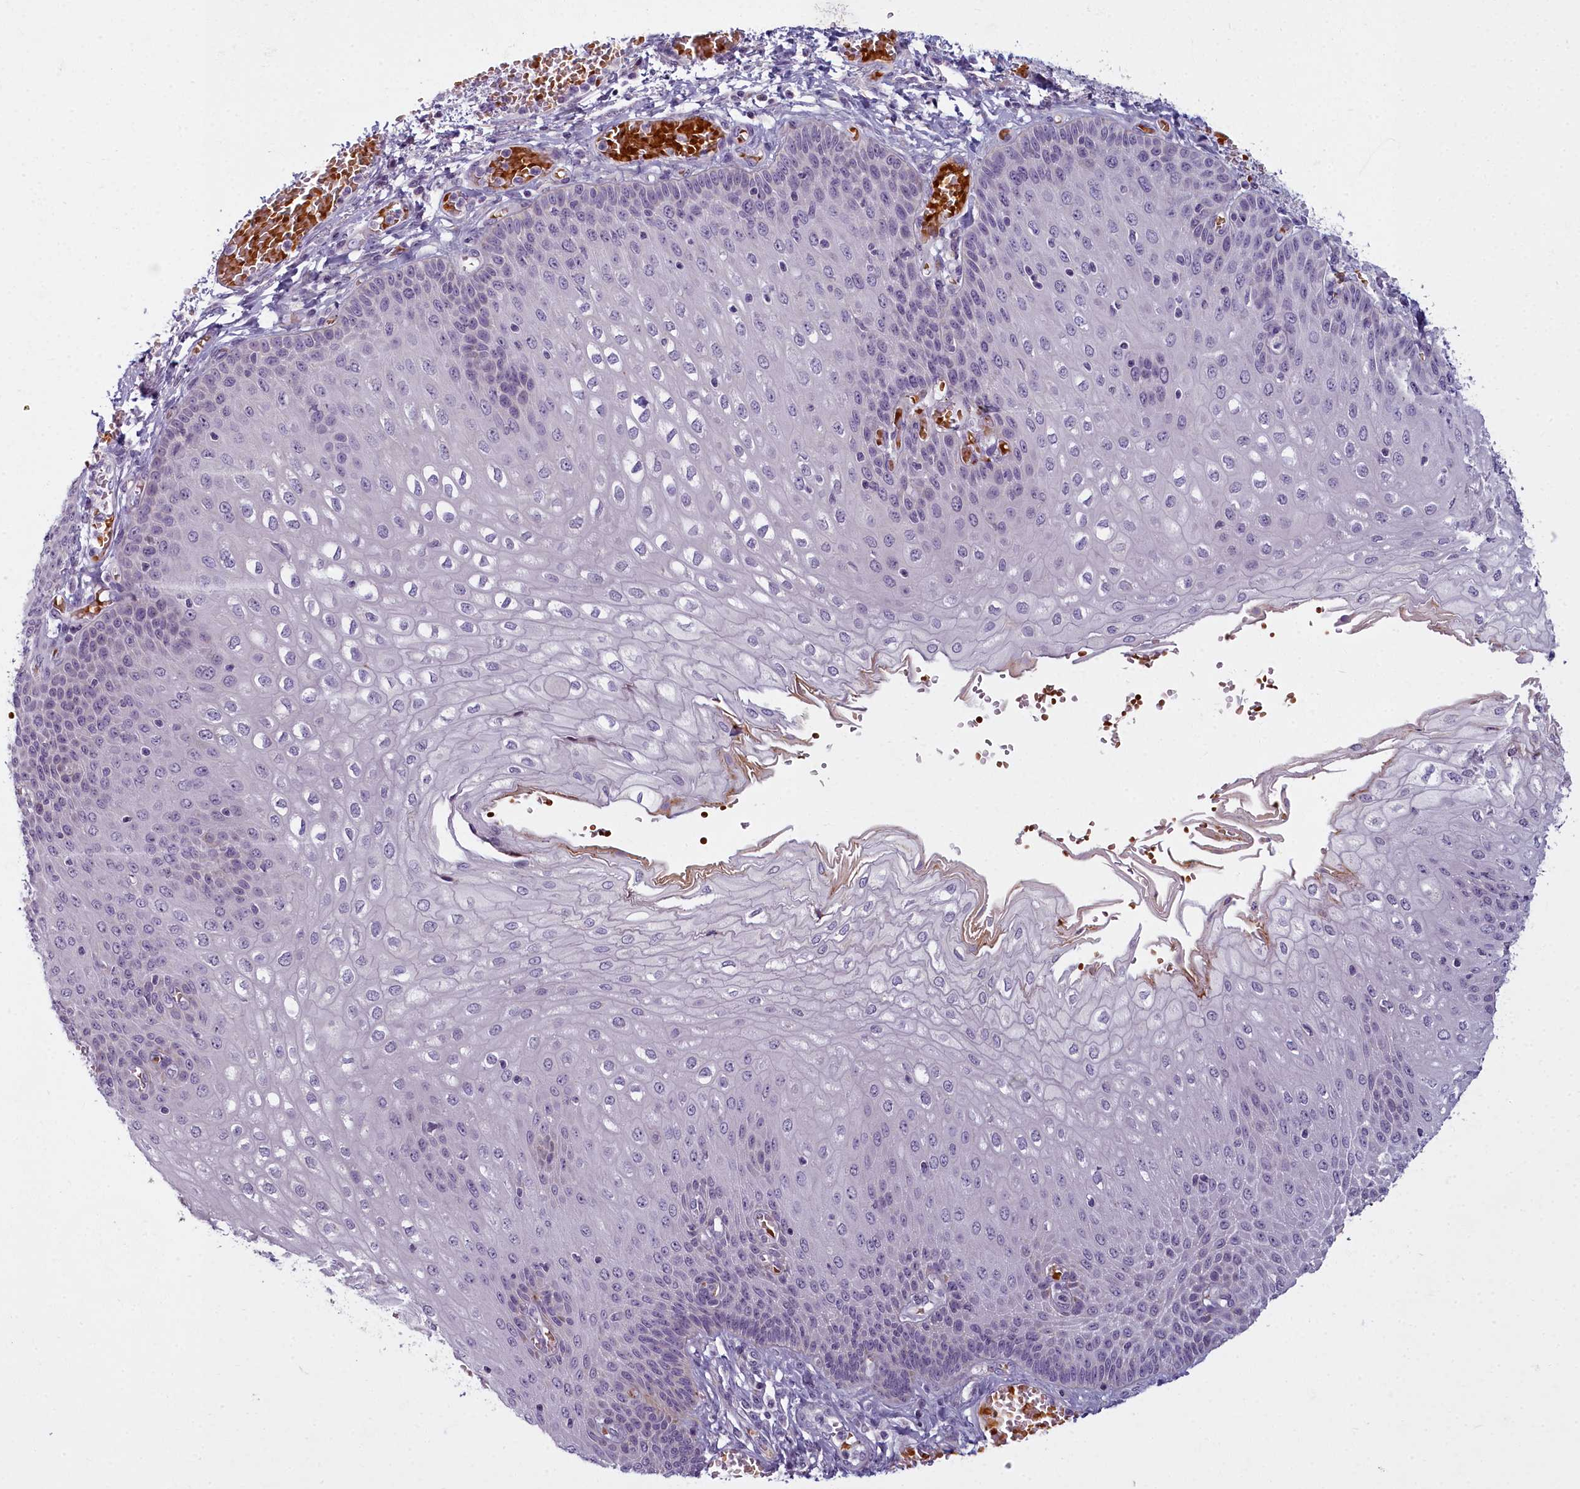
{"staining": {"intensity": "weak", "quantity": "<25%", "location": "cytoplasmic/membranous"}, "tissue": "esophagus", "cell_type": "Squamous epithelial cells", "image_type": "normal", "snomed": [{"axis": "morphology", "description": "Normal tissue, NOS"}, {"axis": "topography", "description": "Esophagus"}], "caption": "DAB immunohistochemical staining of benign esophagus shows no significant staining in squamous epithelial cells.", "gene": "ARL15", "patient": {"sex": "male", "age": 81}}